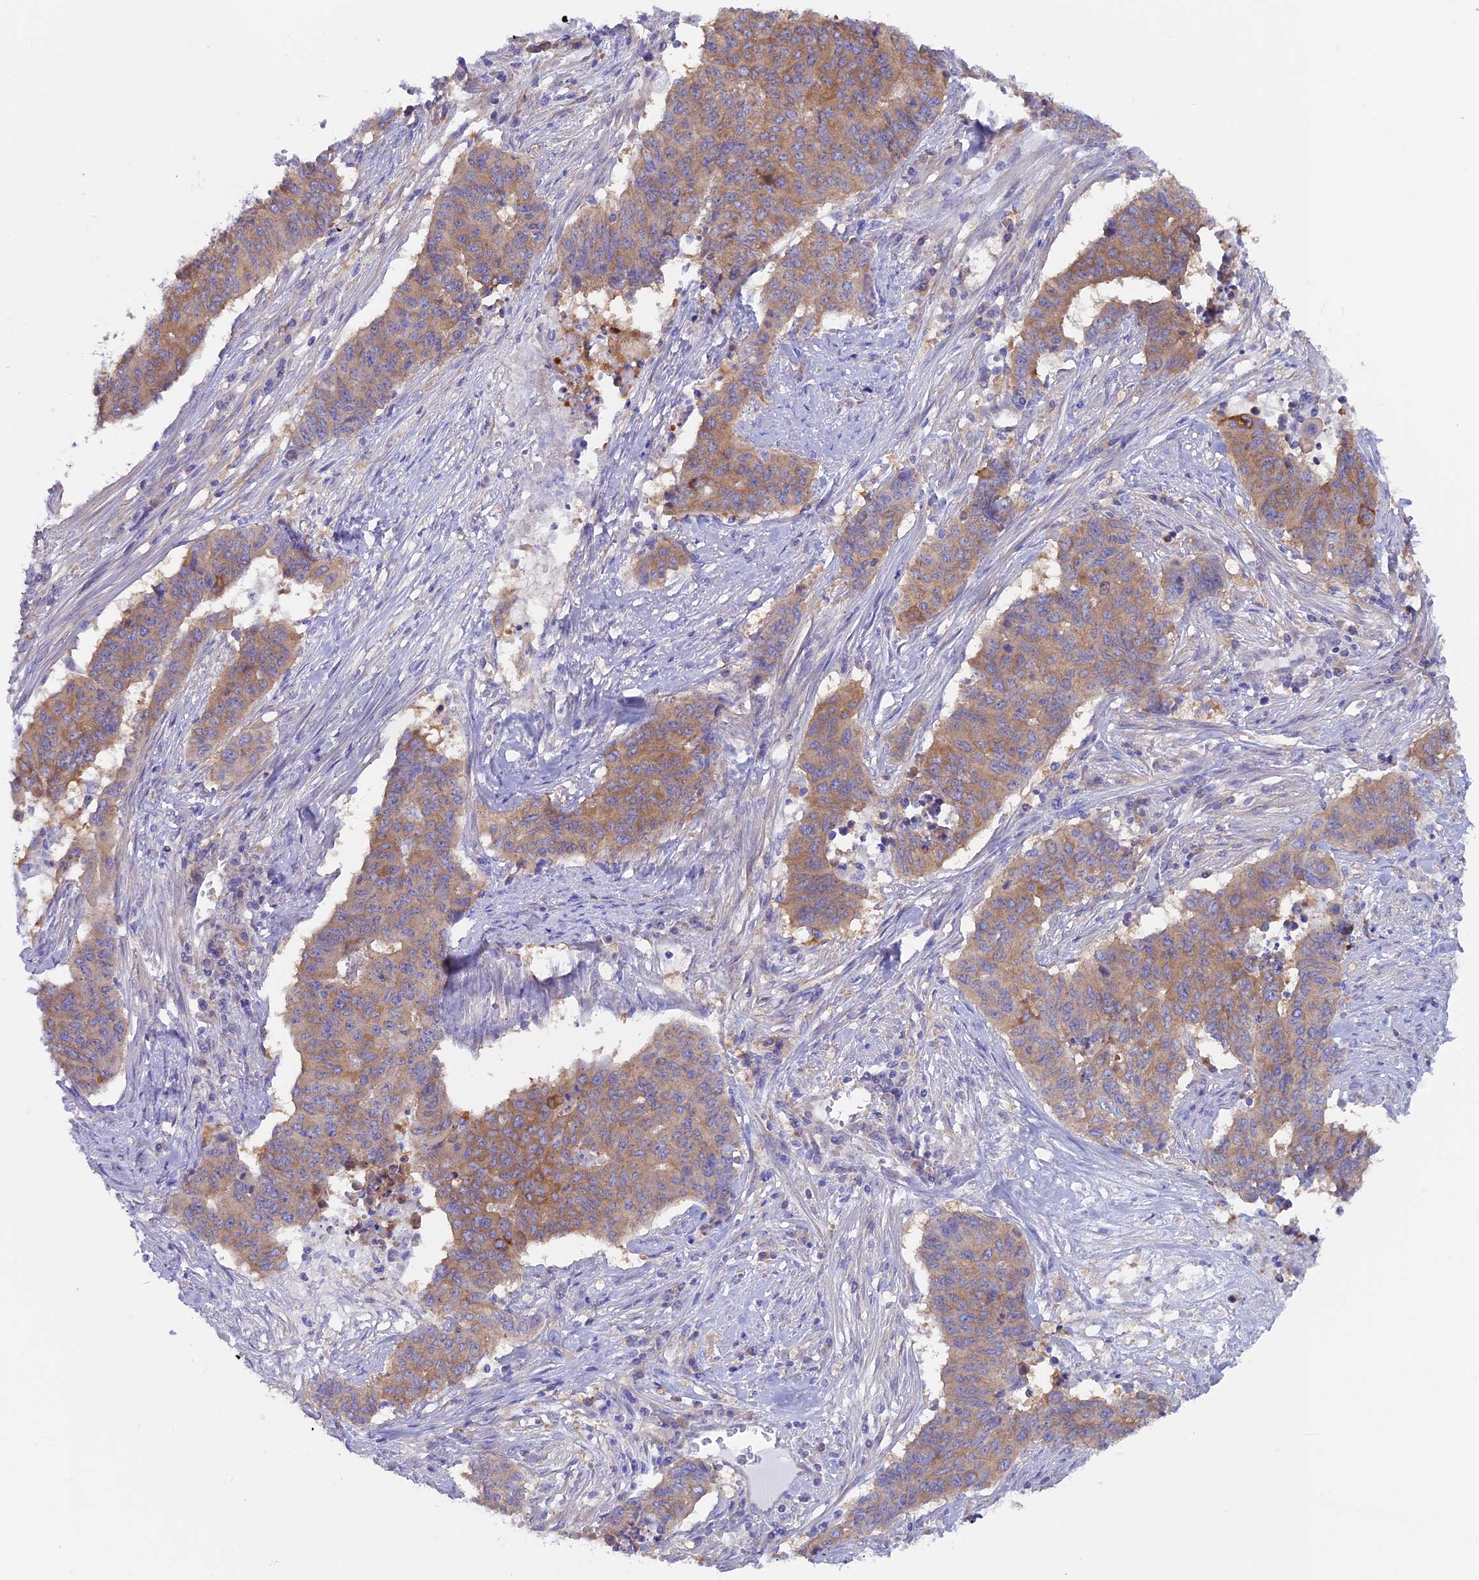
{"staining": {"intensity": "moderate", "quantity": ">75%", "location": "cytoplasmic/membranous"}, "tissue": "endometrial cancer", "cell_type": "Tumor cells", "image_type": "cancer", "snomed": [{"axis": "morphology", "description": "Adenocarcinoma, NOS"}, {"axis": "topography", "description": "Endometrium"}], "caption": "Tumor cells show medium levels of moderate cytoplasmic/membranous staining in approximately >75% of cells in adenocarcinoma (endometrial). The staining was performed using DAB, with brown indicating positive protein expression. Nuclei are stained blue with hematoxylin.", "gene": "LZTFL1", "patient": {"sex": "female", "age": 59}}